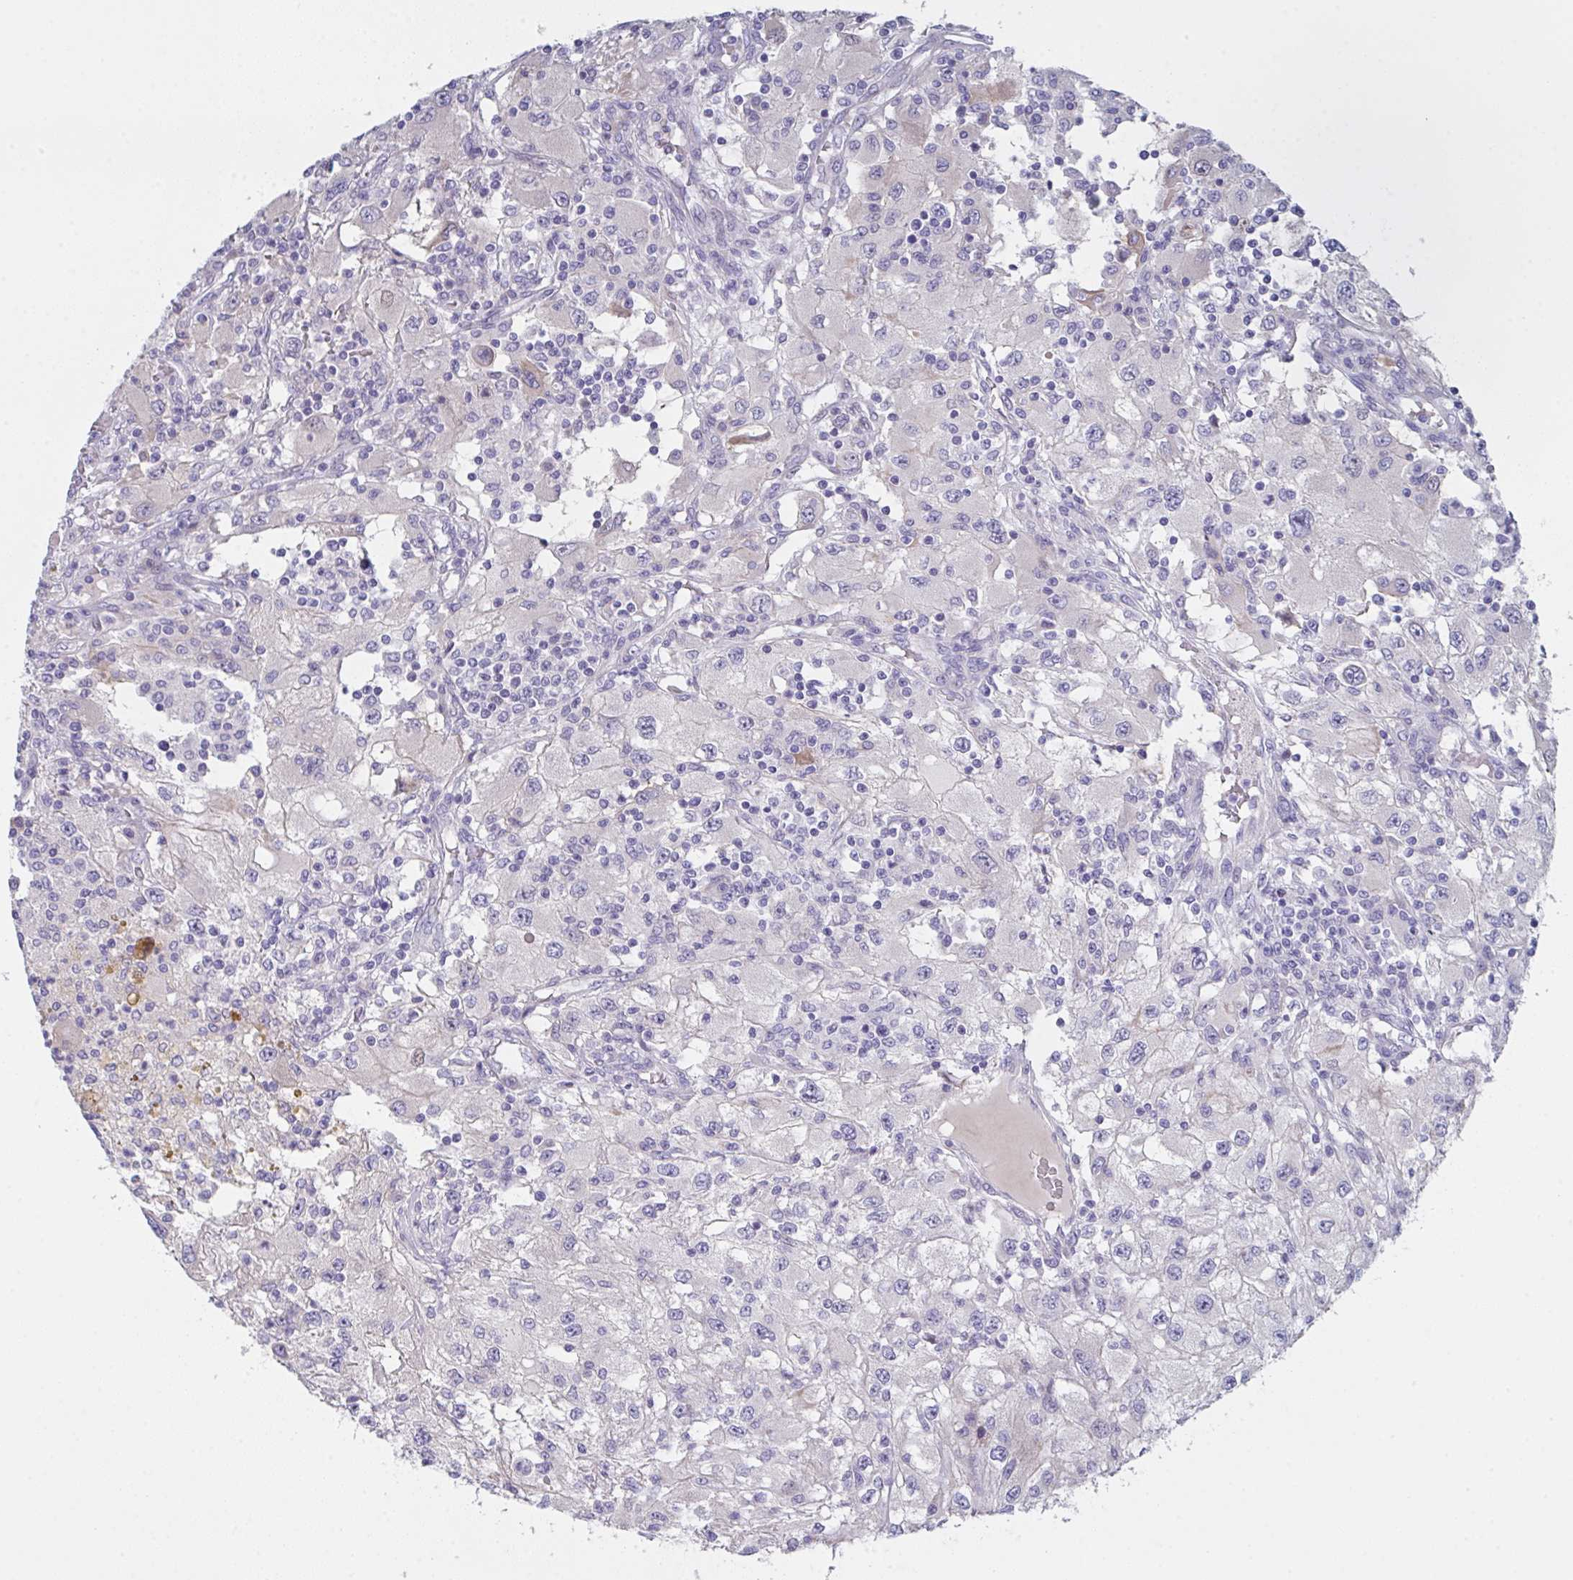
{"staining": {"intensity": "negative", "quantity": "none", "location": "none"}, "tissue": "renal cancer", "cell_type": "Tumor cells", "image_type": "cancer", "snomed": [{"axis": "morphology", "description": "Adenocarcinoma, NOS"}, {"axis": "topography", "description": "Kidney"}], "caption": "This photomicrograph is of renal cancer stained with IHC to label a protein in brown with the nuclei are counter-stained blue. There is no positivity in tumor cells.", "gene": "FBXO47", "patient": {"sex": "female", "age": 67}}